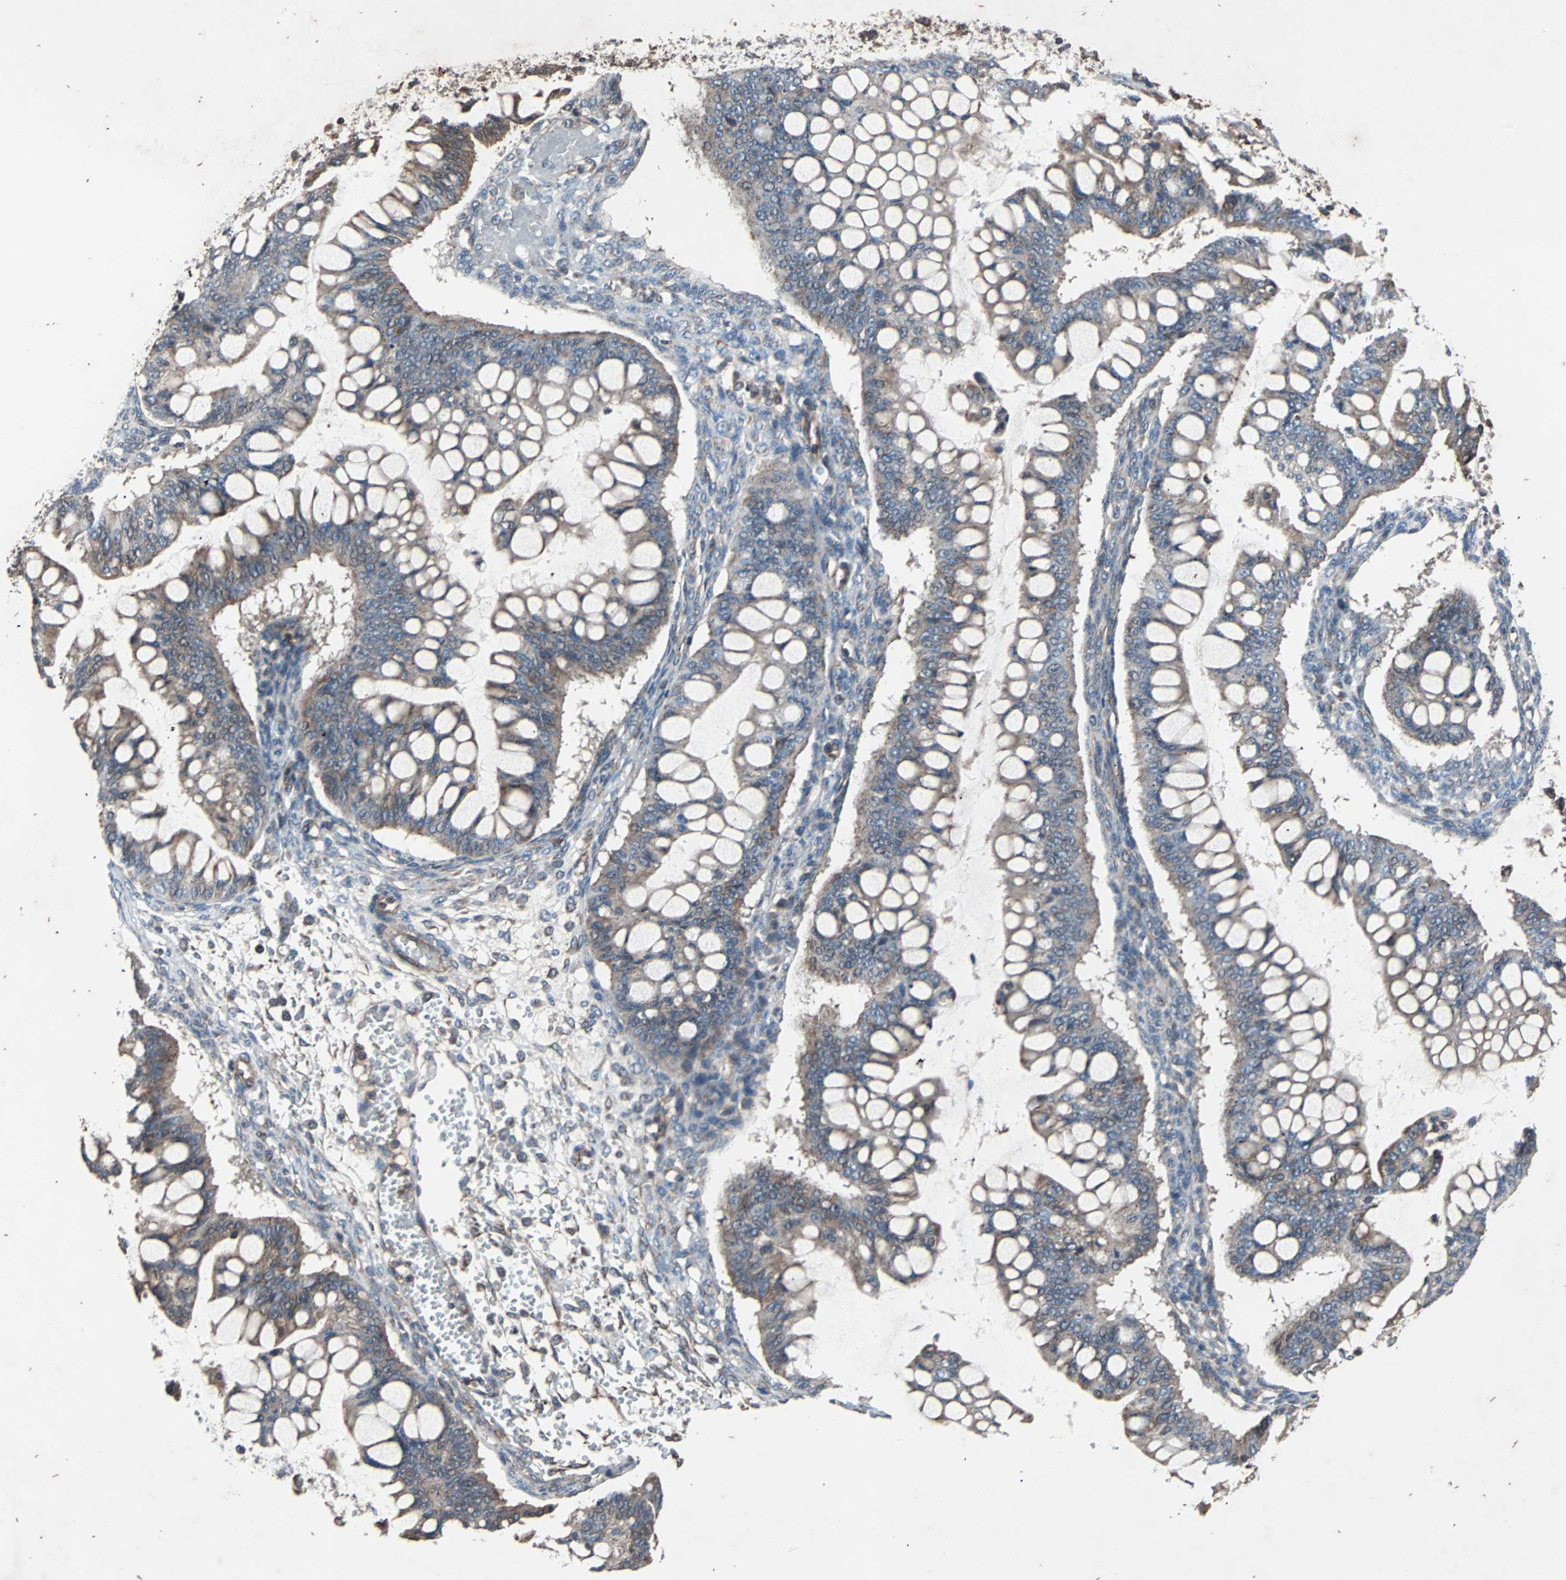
{"staining": {"intensity": "weak", "quantity": ">75%", "location": "cytoplasmic/membranous"}, "tissue": "ovarian cancer", "cell_type": "Tumor cells", "image_type": "cancer", "snomed": [{"axis": "morphology", "description": "Cystadenocarcinoma, mucinous, NOS"}, {"axis": "topography", "description": "Ovary"}], "caption": "The micrograph demonstrates immunohistochemical staining of ovarian mucinous cystadenocarcinoma. There is weak cytoplasmic/membranous staining is appreciated in about >75% of tumor cells. The staining was performed using DAB, with brown indicating positive protein expression. Nuclei are stained blue with hematoxylin.", "gene": "ACTR3", "patient": {"sex": "female", "age": 73}}